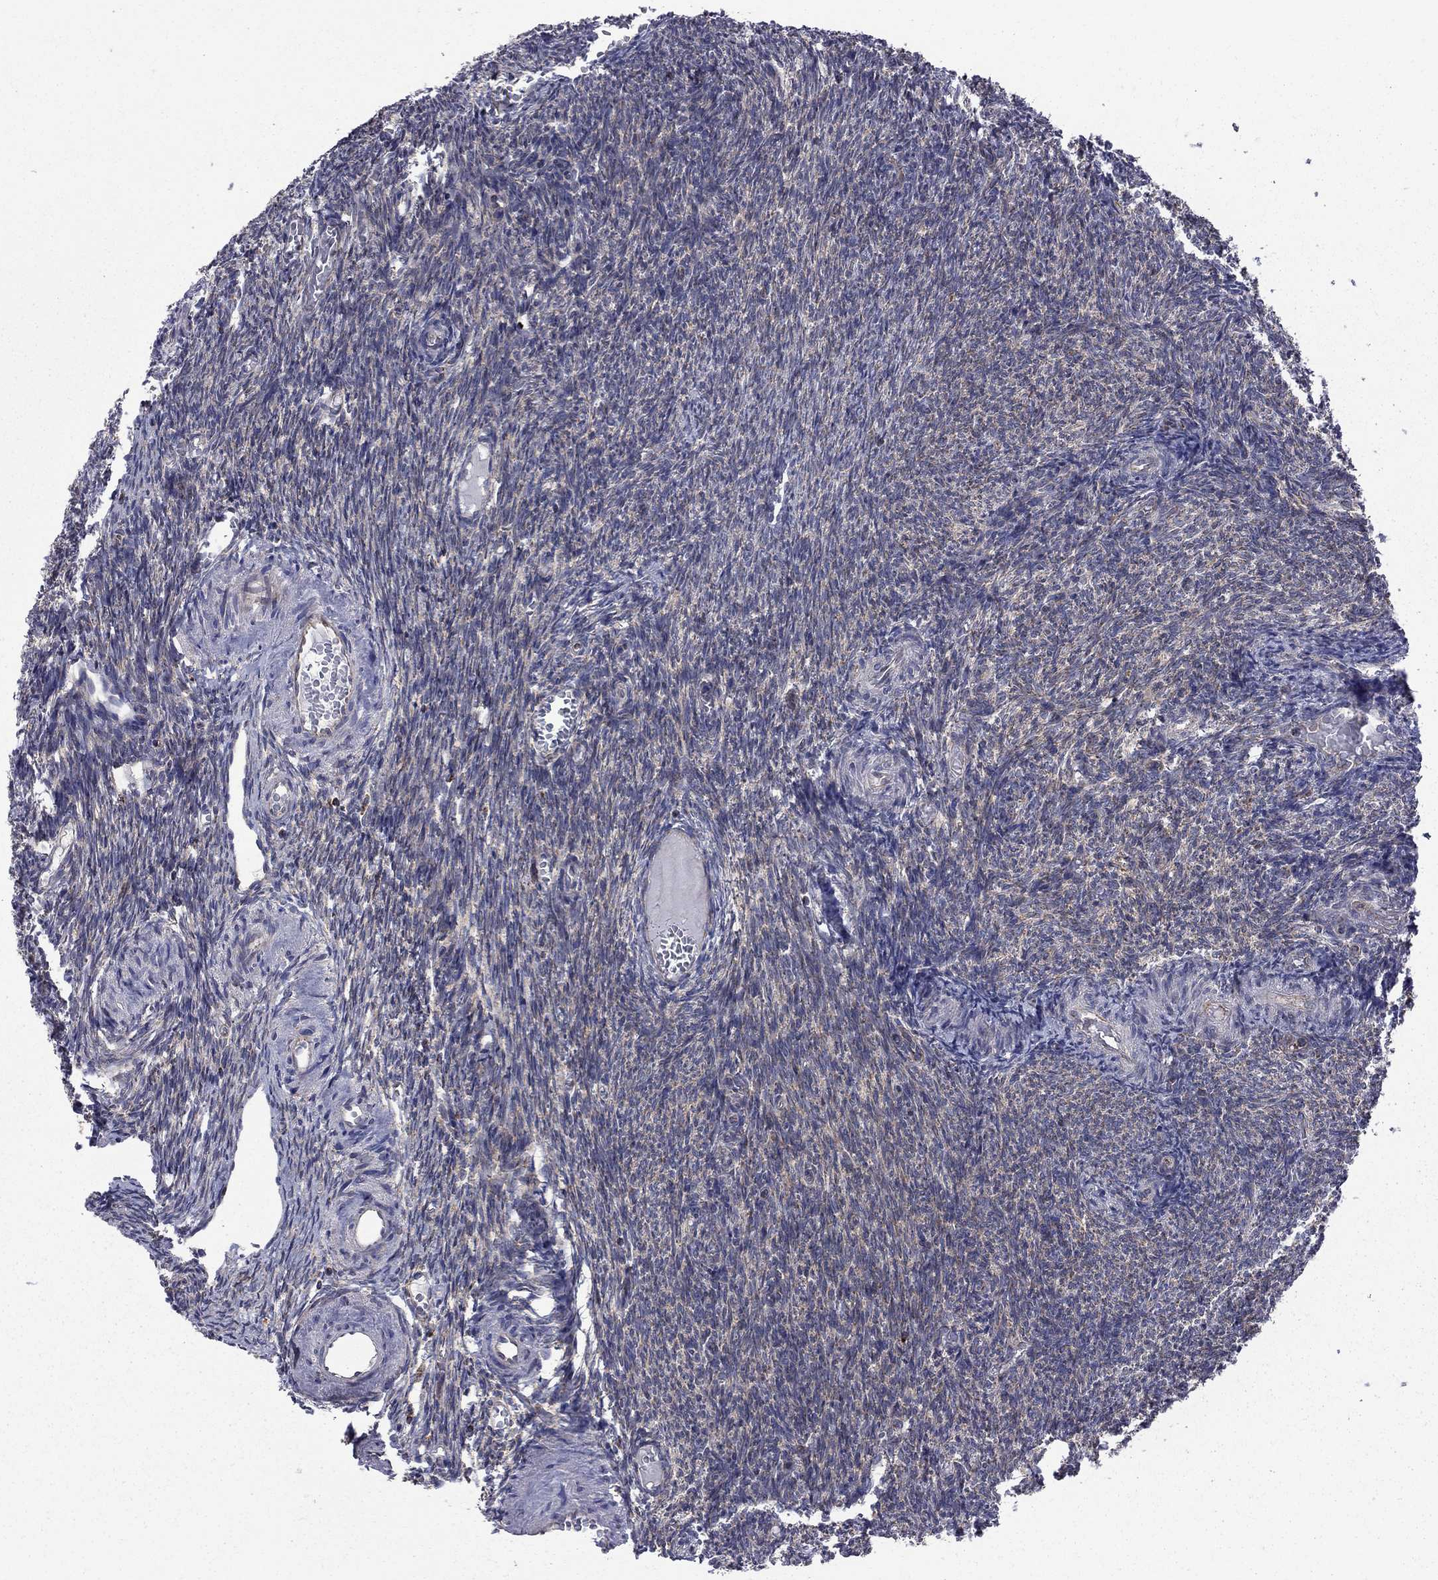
{"staining": {"intensity": "strong", "quantity": "25%-75%", "location": "cytoplasmic/membranous"}, "tissue": "ovary", "cell_type": "Follicle cells", "image_type": "normal", "snomed": [{"axis": "morphology", "description": "Normal tissue, NOS"}, {"axis": "topography", "description": "Ovary"}], "caption": "Protein expression analysis of unremarkable human ovary reveals strong cytoplasmic/membranous staining in approximately 25%-75% of follicle cells. The staining was performed using DAB (3,3'-diaminobenzidine) to visualize the protein expression in brown, while the nuclei were stained in blue with hematoxylin (Magnification: 20x).", "gene": "CLPTM1", "patient": {"sex": "female", "age": 39}}